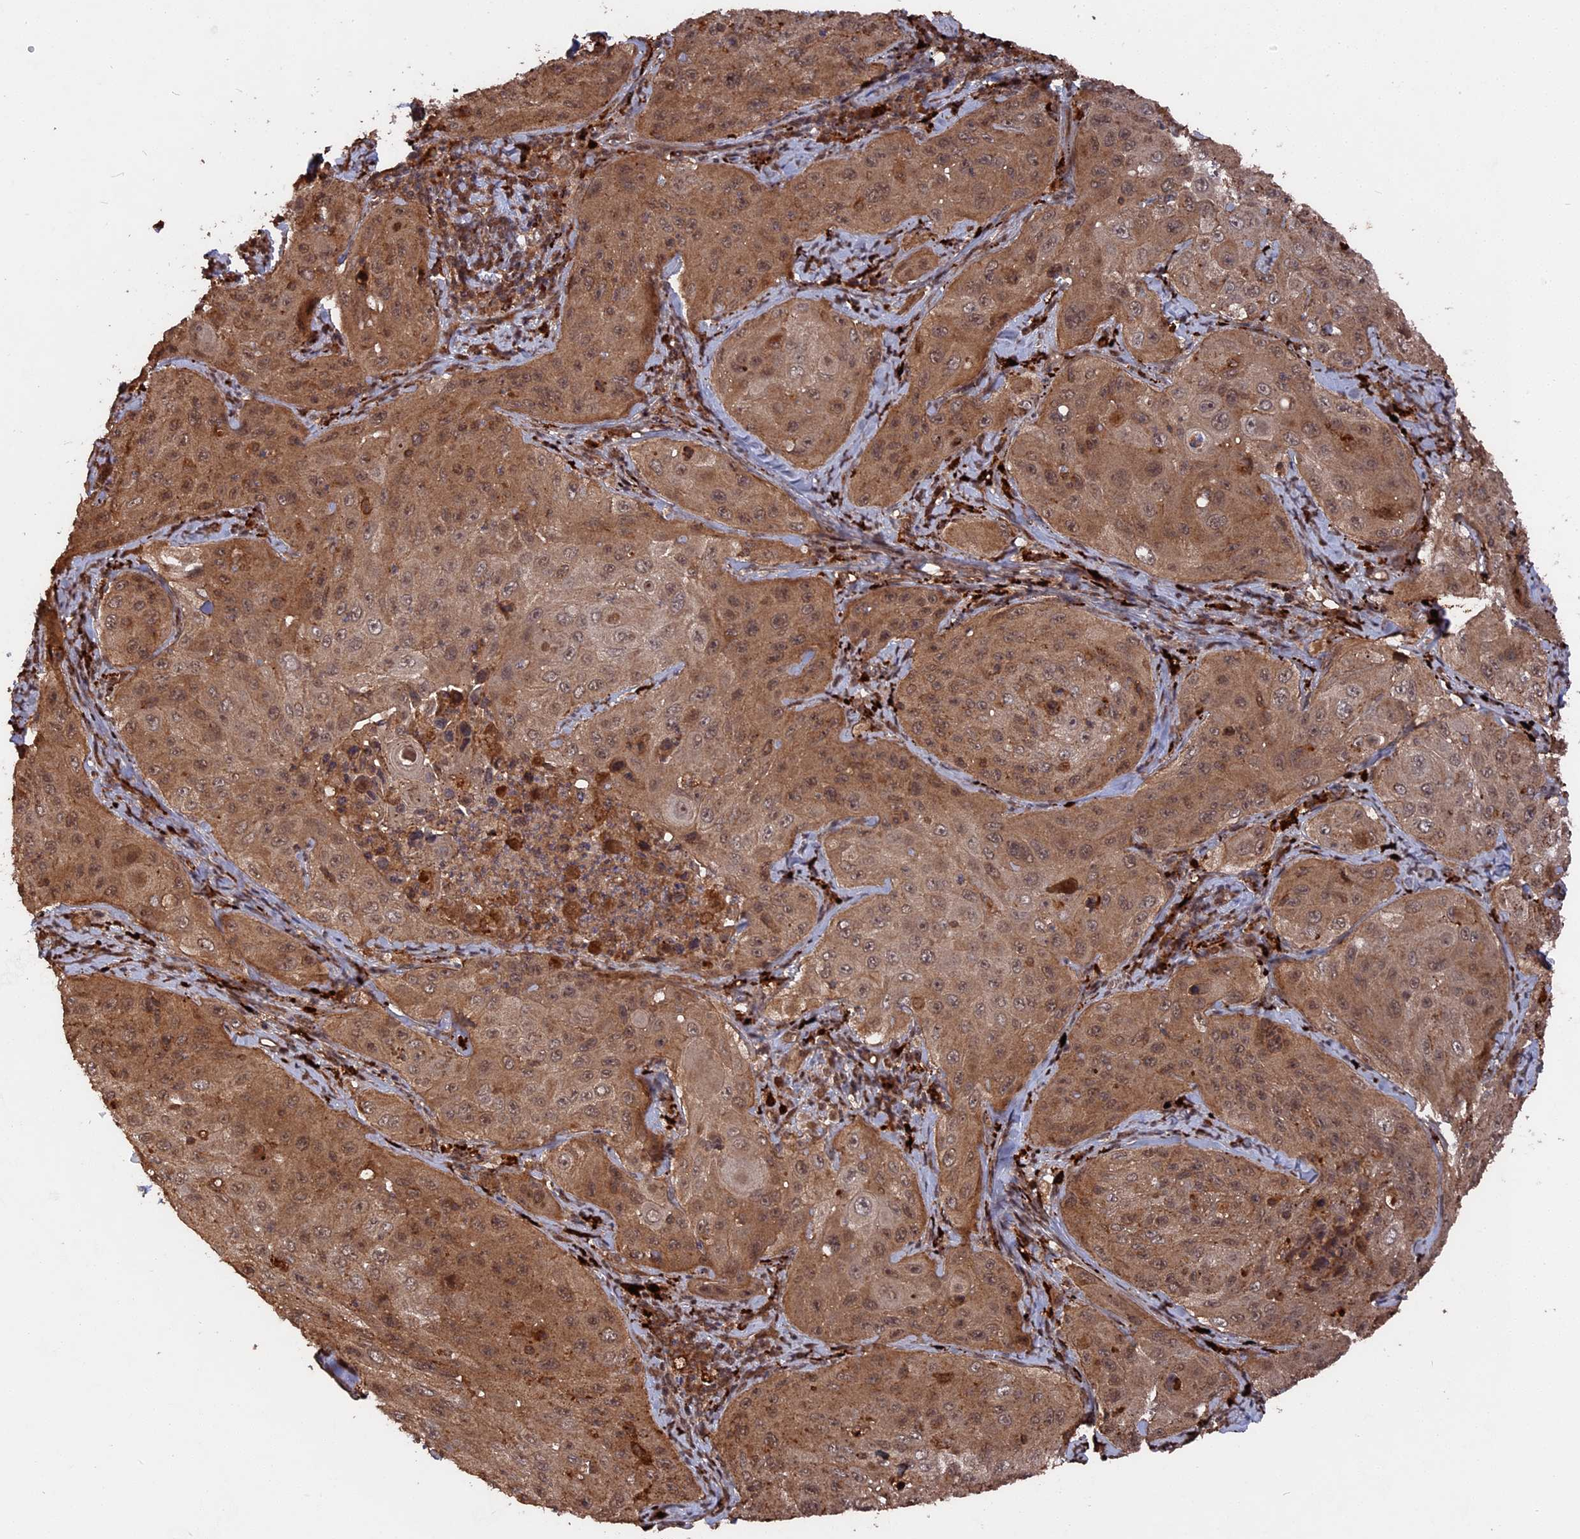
{"staining": {"intensity": "moderate", "quantity": ">75%", "location": "cytoplasmic/membranous,nuclear"}, "tissue": "cervical cancer", "cell_type": "Tumor cells", "image_type": "cancer", "snomed": [{"axis": "morphology", "description": "Squamous cell carcinoma, NOS"}, {"axis": "topography", "description": "Cervix"}], "caption": "Tumor cells exhibit medium levels of moderate cytoplasmic/membranous and nuclear positivity in about >75% of cells in human cervical squamous cell carcinoma.", "gene": "TELO2", "patient": {"sex": "female", "age": 42}}